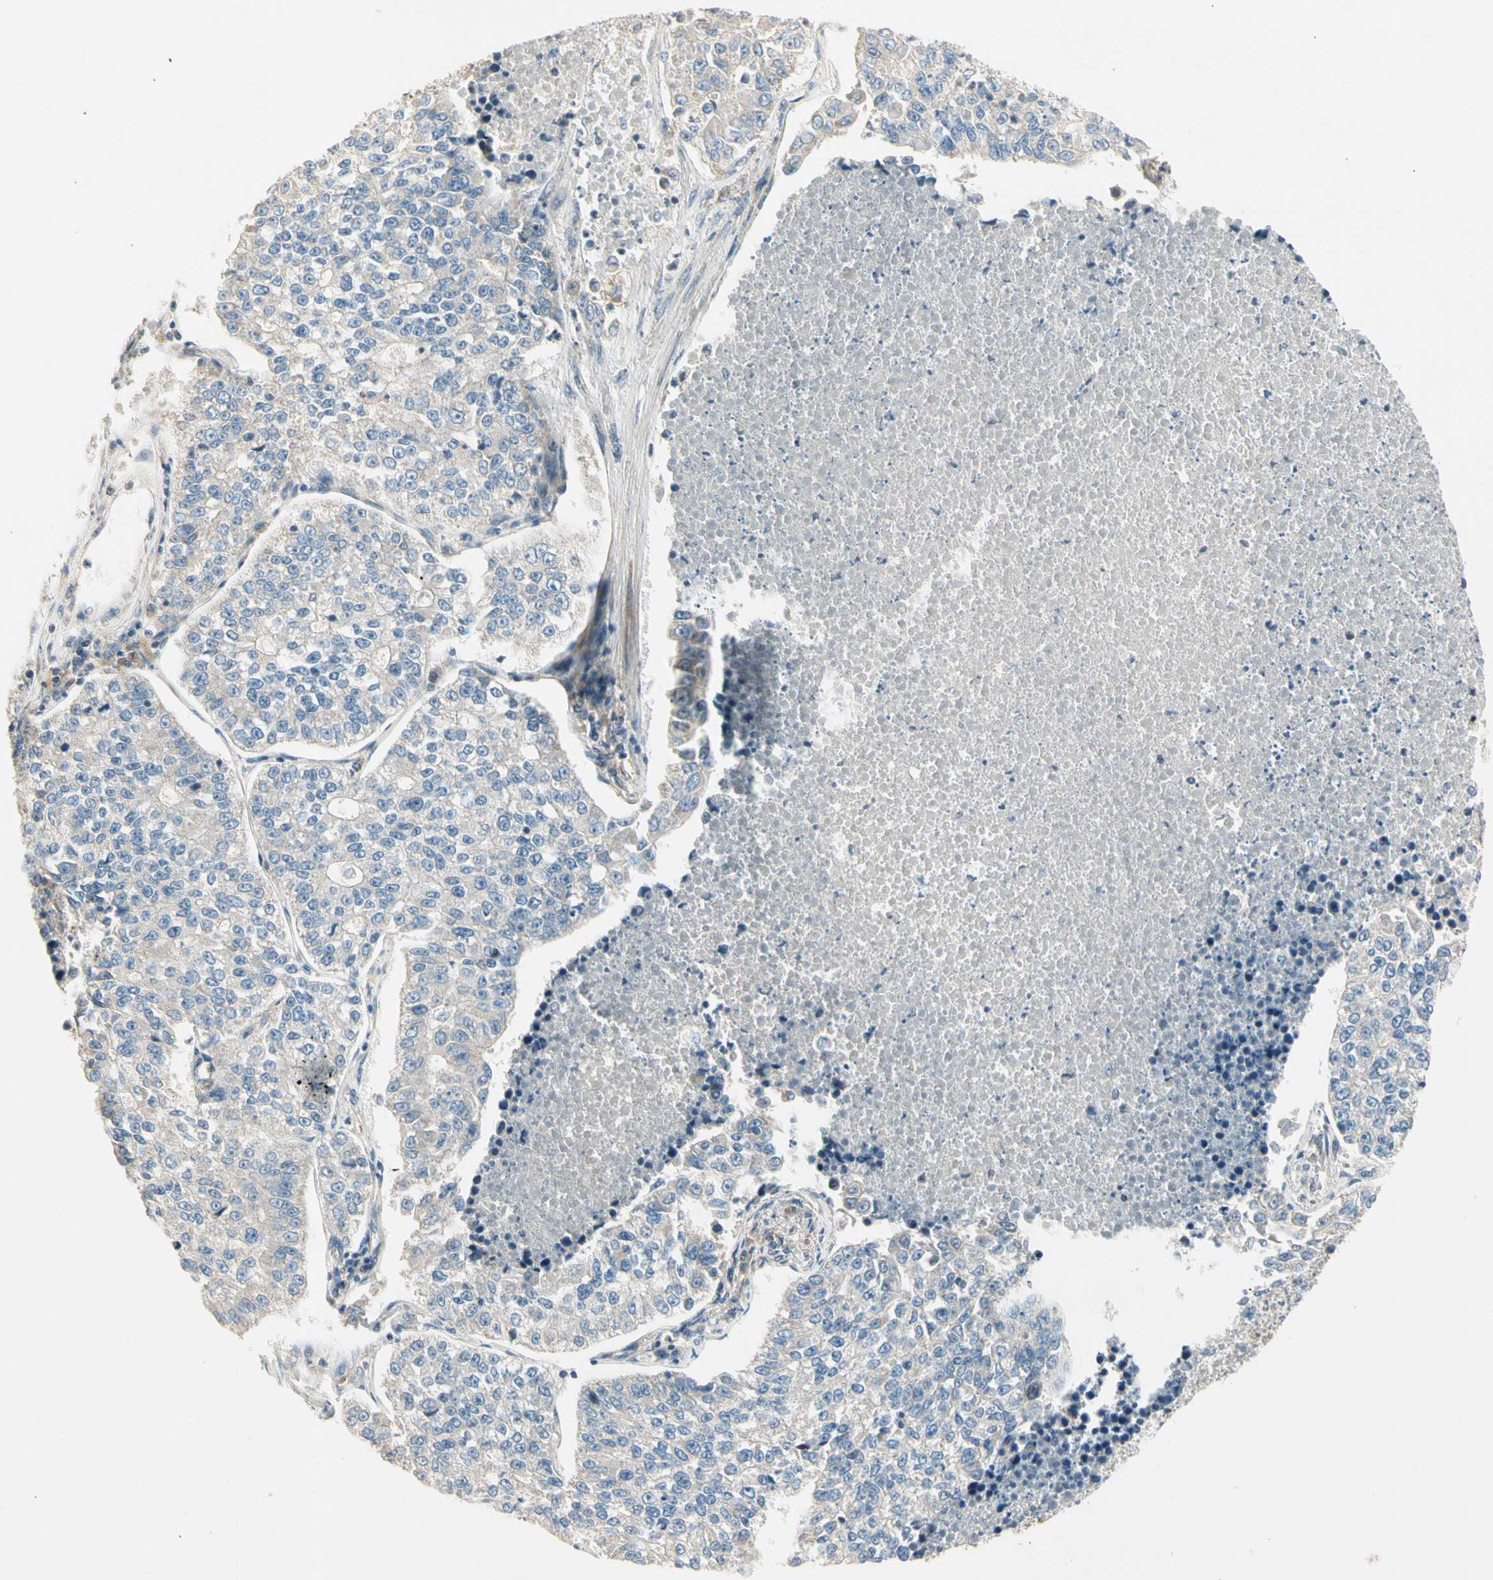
{"staining": {"intensity": "negative", "quantity": "none", "location": "none"}, "tissue": "lung cancer", "cell_type": "Tumor cells", "image_type": "cancer", "snomed": [{"axis": "morphology", "description": "Adenocarcinoma, NOS"}, {"axis": "topography", "description": "Lung"}], "caption": "A high-resolution image shows immunohistochemistry (IHC) staining of lung adenocarcinoma, which reveals no significant staining in tumor cells.", "gene": "ADGRA3", "patient": {"sex": "male", "age": 49}}